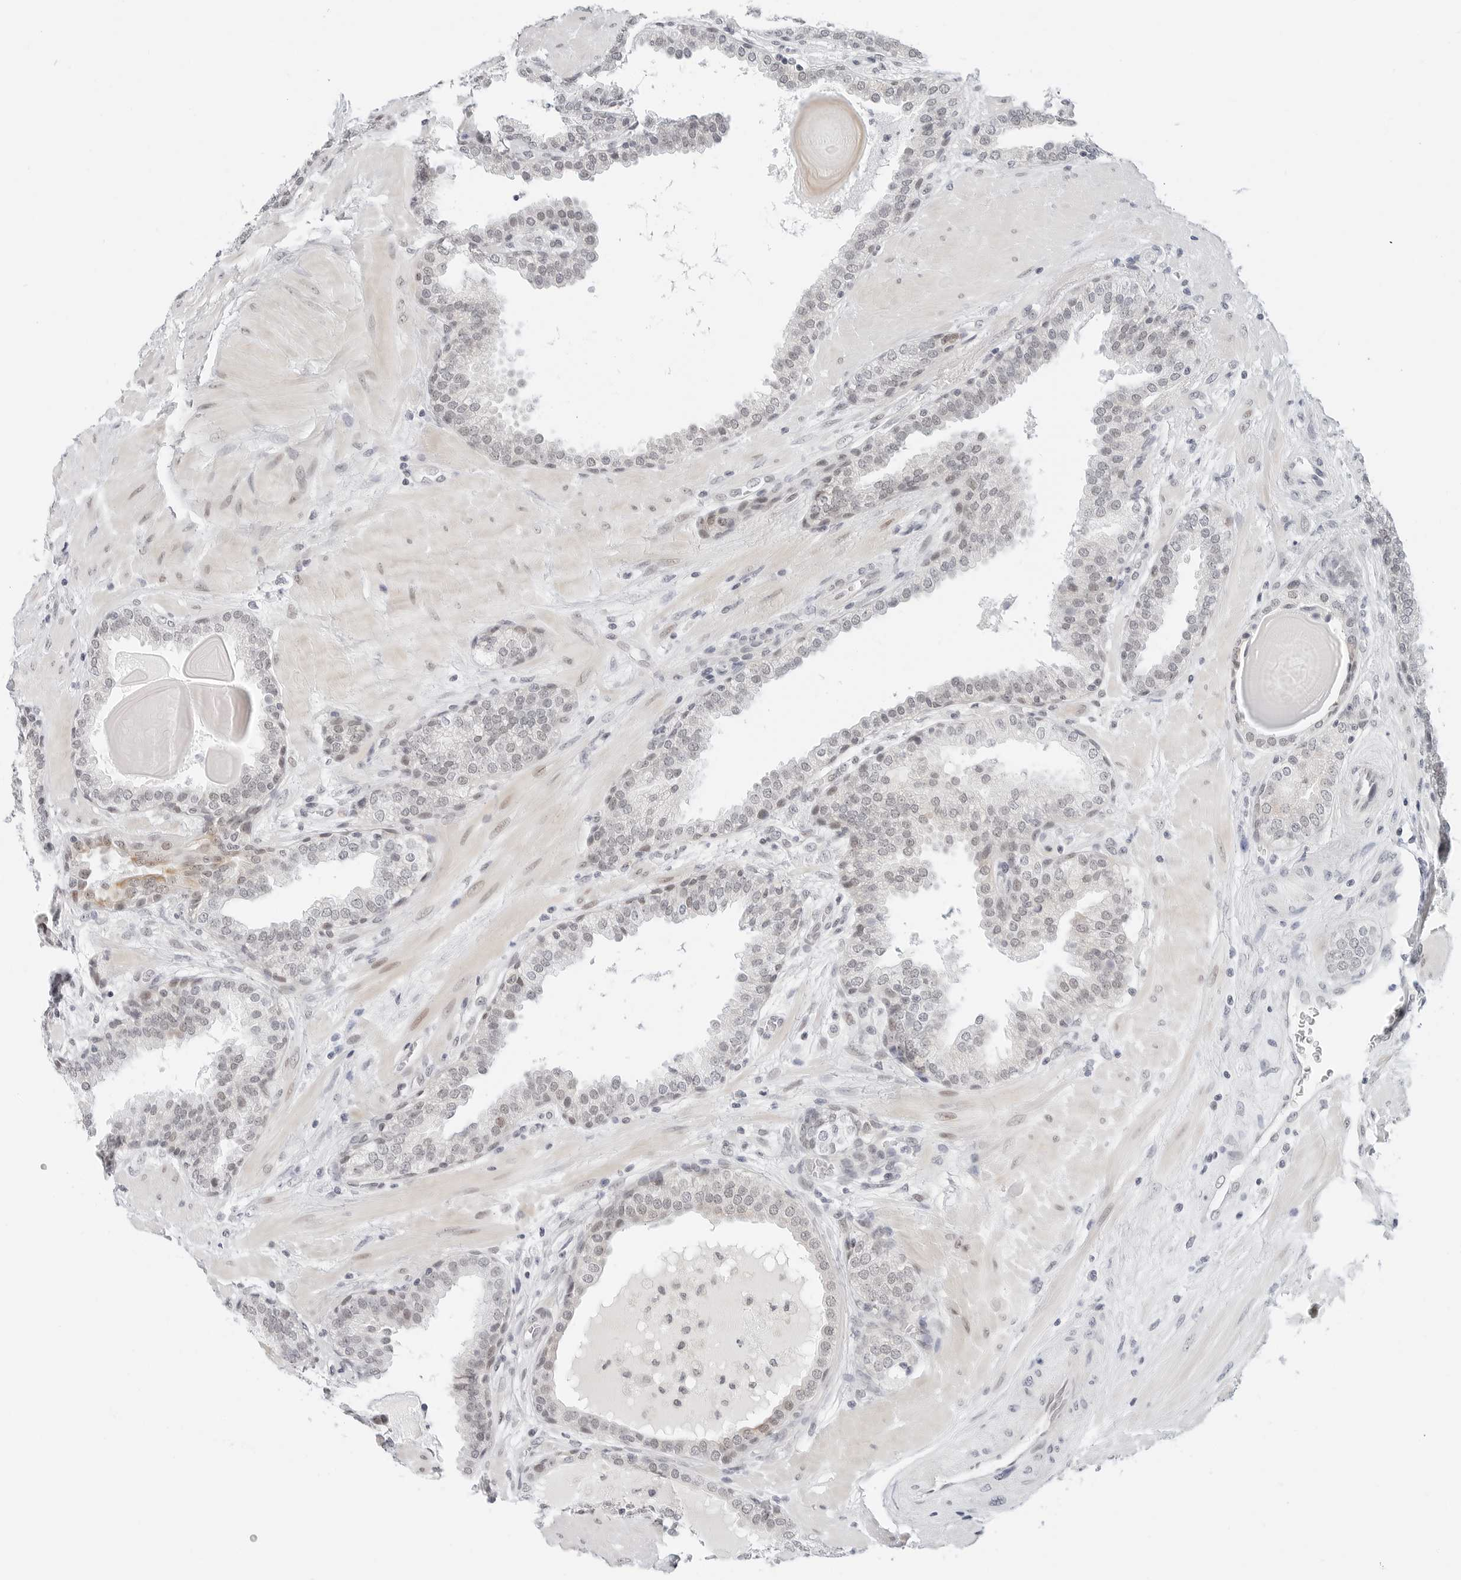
{"staining": {"intensity": "moderate", "quantity": "<25%", "location": "cytoplasmic/membranous"}, "tissue": "prostate", "cell_type": "Glandular cells", "image_type": "normal", "snomed": [{"axis": "morphology", "description": "Normal tissue, NOS"}, {"axis": "topography", "description": "Prostate"}], "caption": "IHC of unremarkable prostate exhibits low levels of moderate cytoplasmic/membranous positivity in approximately <25% of glandular cells.", "gene": "TSEN2", "patient": {"sex": "male", "age": 51}}